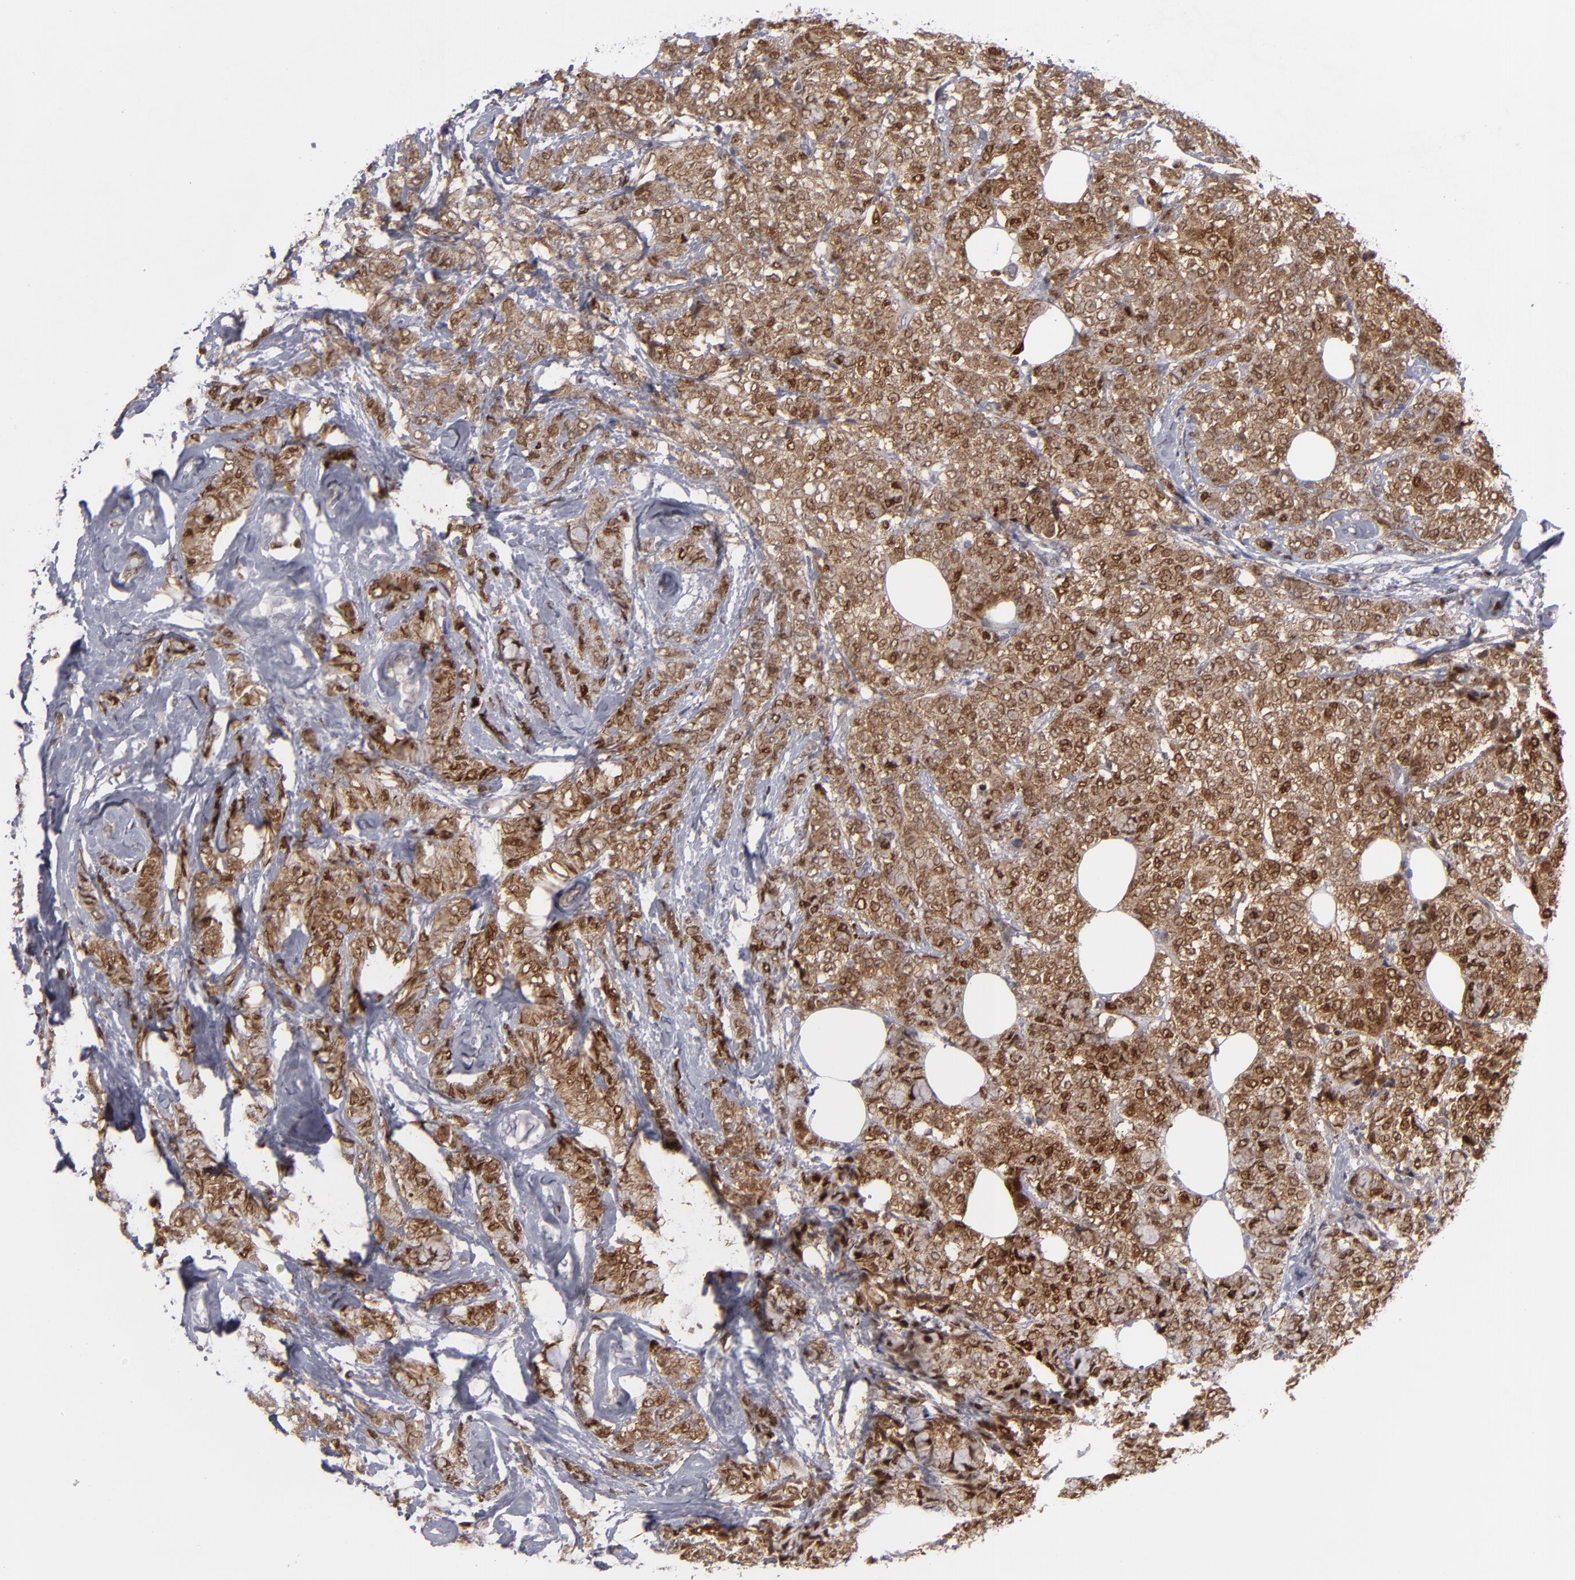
{"staining": {"intensity": "moderate", "quantity": ">75%", "location": "cytoplasmic/membranous,nuclear"}, "tissue": "breast cancer", "cell_type": "Tumor cells", "image_type": "cancer", "snomed": [{"axis": "morphology", "description": "Lobular carcinoma"}, {"axis": "topography", "description": "Breast"}], "caption": "IHC (DAB) staining of breast cancer displays moderate cytoplasmic/membranous and nuclear protein positivity in about >75% of tumor cells.", "gene": "GSR", "patient": {"sex": "female", "age": 60}}